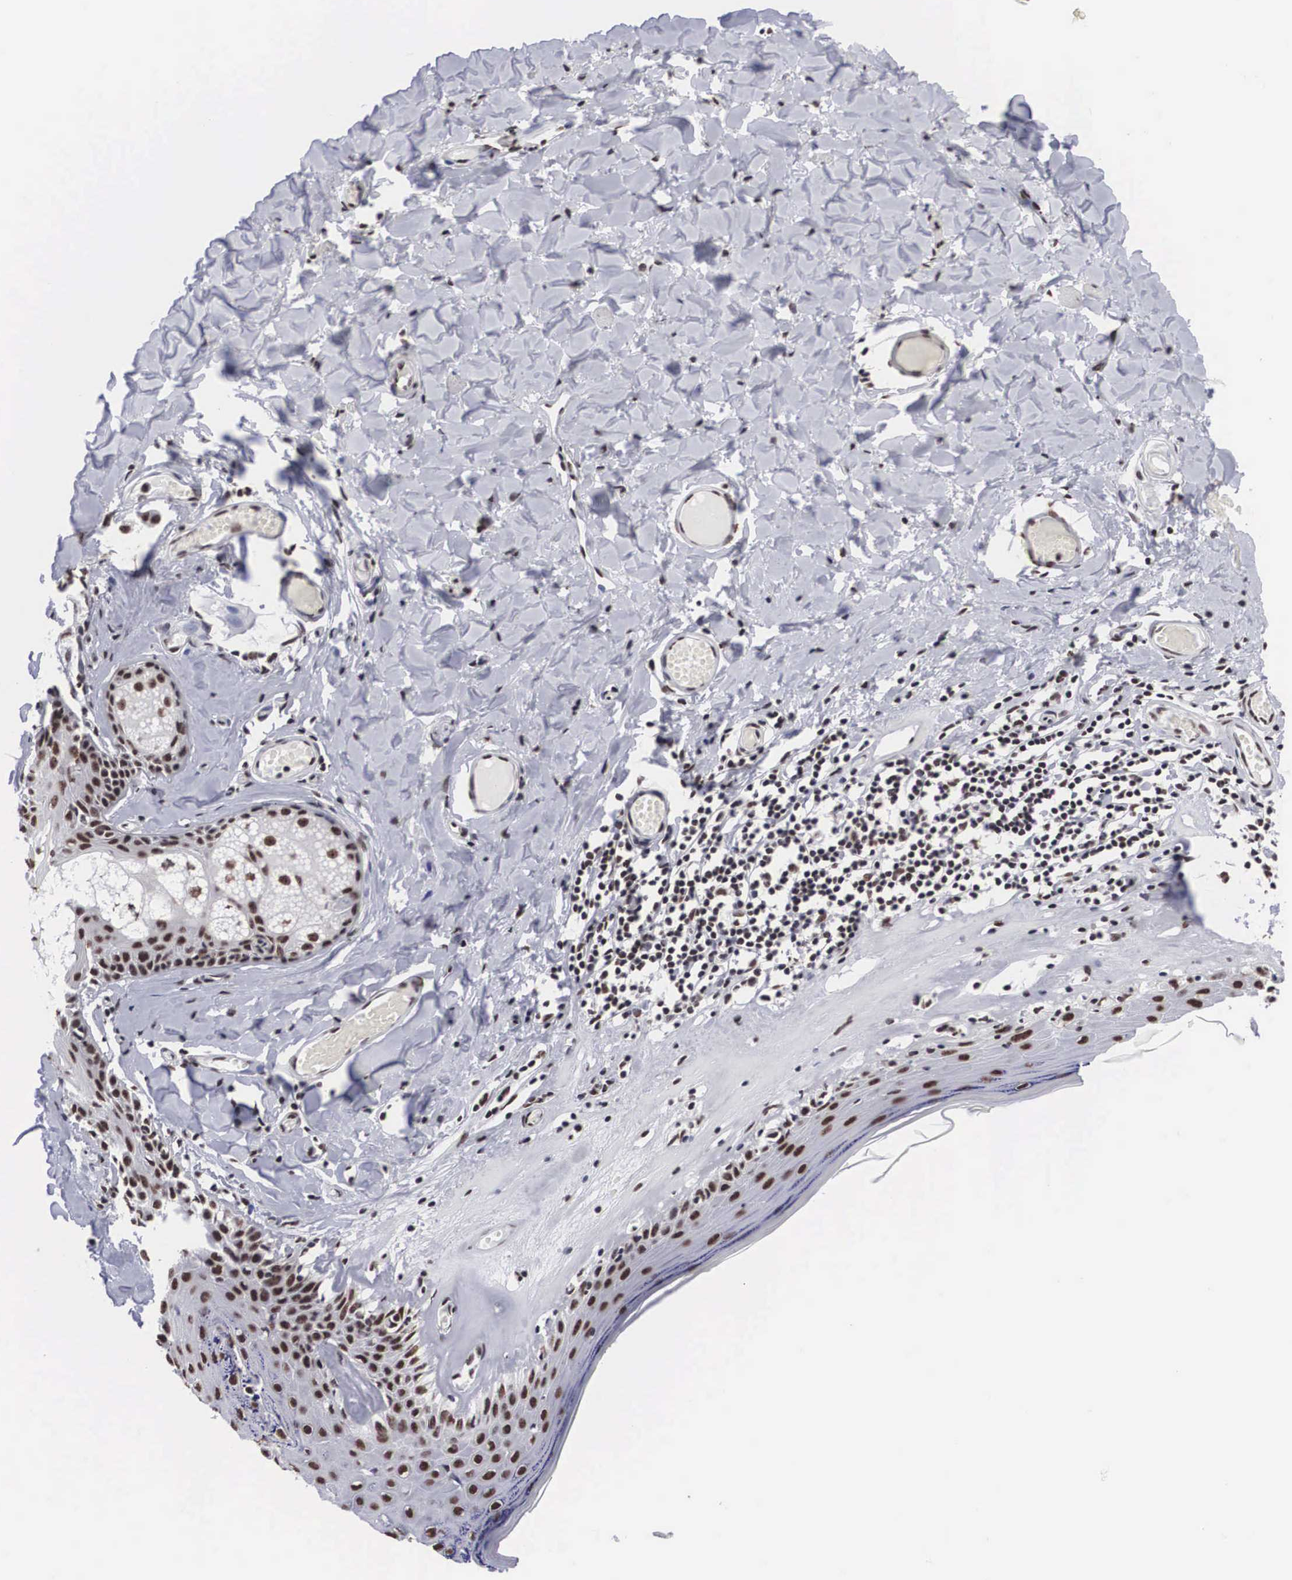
{"staining": {"intensity": "moderate", "quantity": "25%-75%", "location": "nuclear"}, "tissue": "skin", "cell_type": "Epidermal cells", "image_type": "normal", "snomed": [{"axis": "morphology", "description": "Normal tissue, NOS"}, {"axis": "topography", "description": "Vascular tissue"}, {"axis": "topography", "description": "Vulva"}, {"axis": "topography", "description": "Peripheral nerve tissue"}], "caption": "Protein positivity by immunohistochemistry demonstrates moderate nuclear expression in approximately 25%-75% of epidermal cells in normal skin. (brown staining indicates protein expression, while blue staining denotes nuclei).", "gene": "ACIN1", "patient": {"sex": "female", "age": 86}}